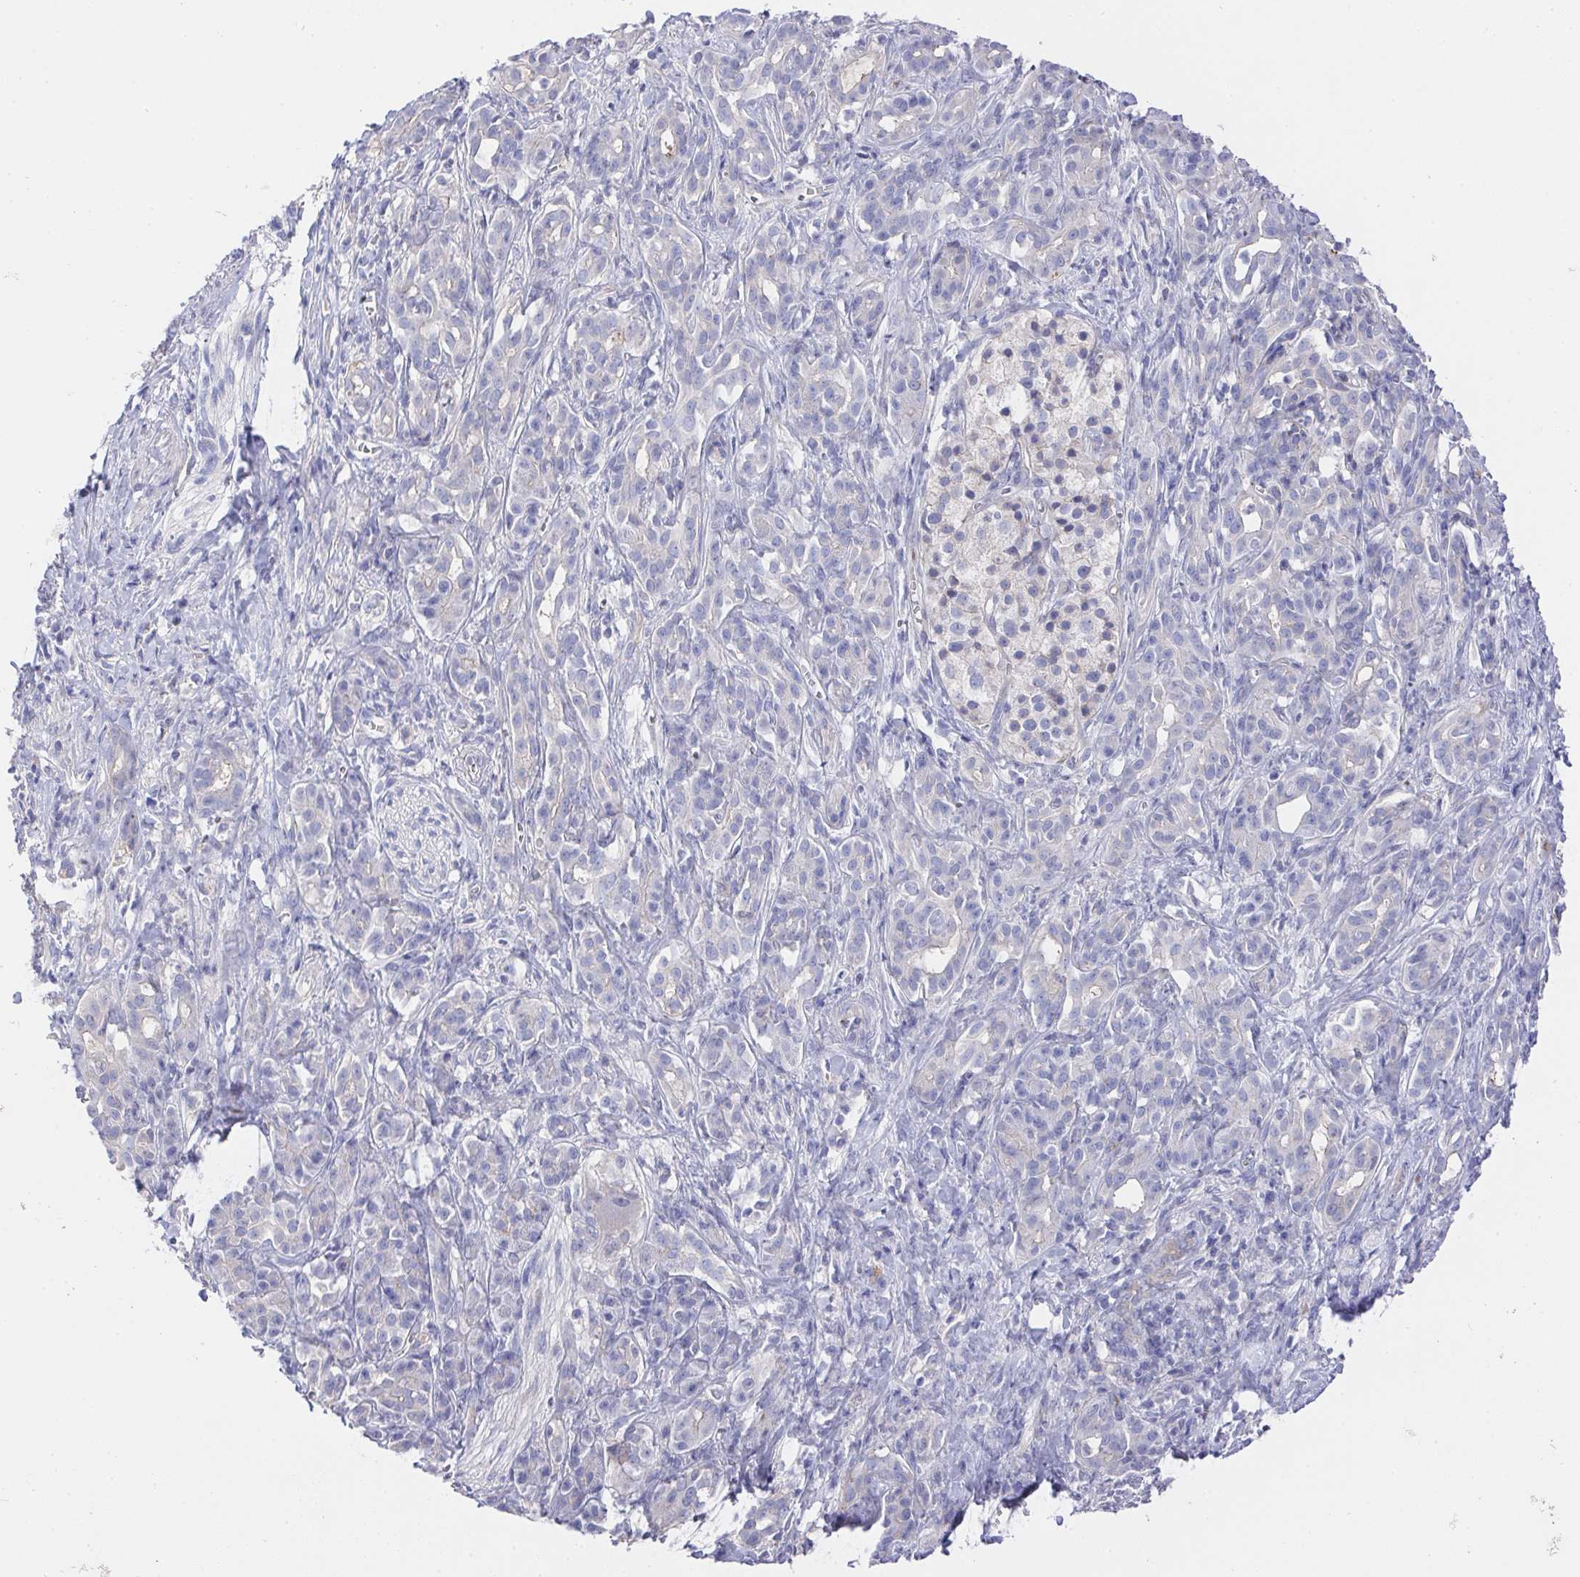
{"staining": {"intensity": "negative", "quantity": "none", "location": "none"}, "tissue": "pancreatic cancer", "cell_type": "Tumor cells", "image_type": "cancer", "snomed": [{"axis": "morphology", "description": "Adenocarcinoma, NOS"}, {"axis": "topography", "description": "Pancreas"}], "caption": "Immunohistochemistry (IHC) image of adenocarcinoma (pancreatic) stained for a protein (brown), which shows no staining in tumor cells.", "gene": "PRG3", "patient": {"sex": "male", "age": 61}}